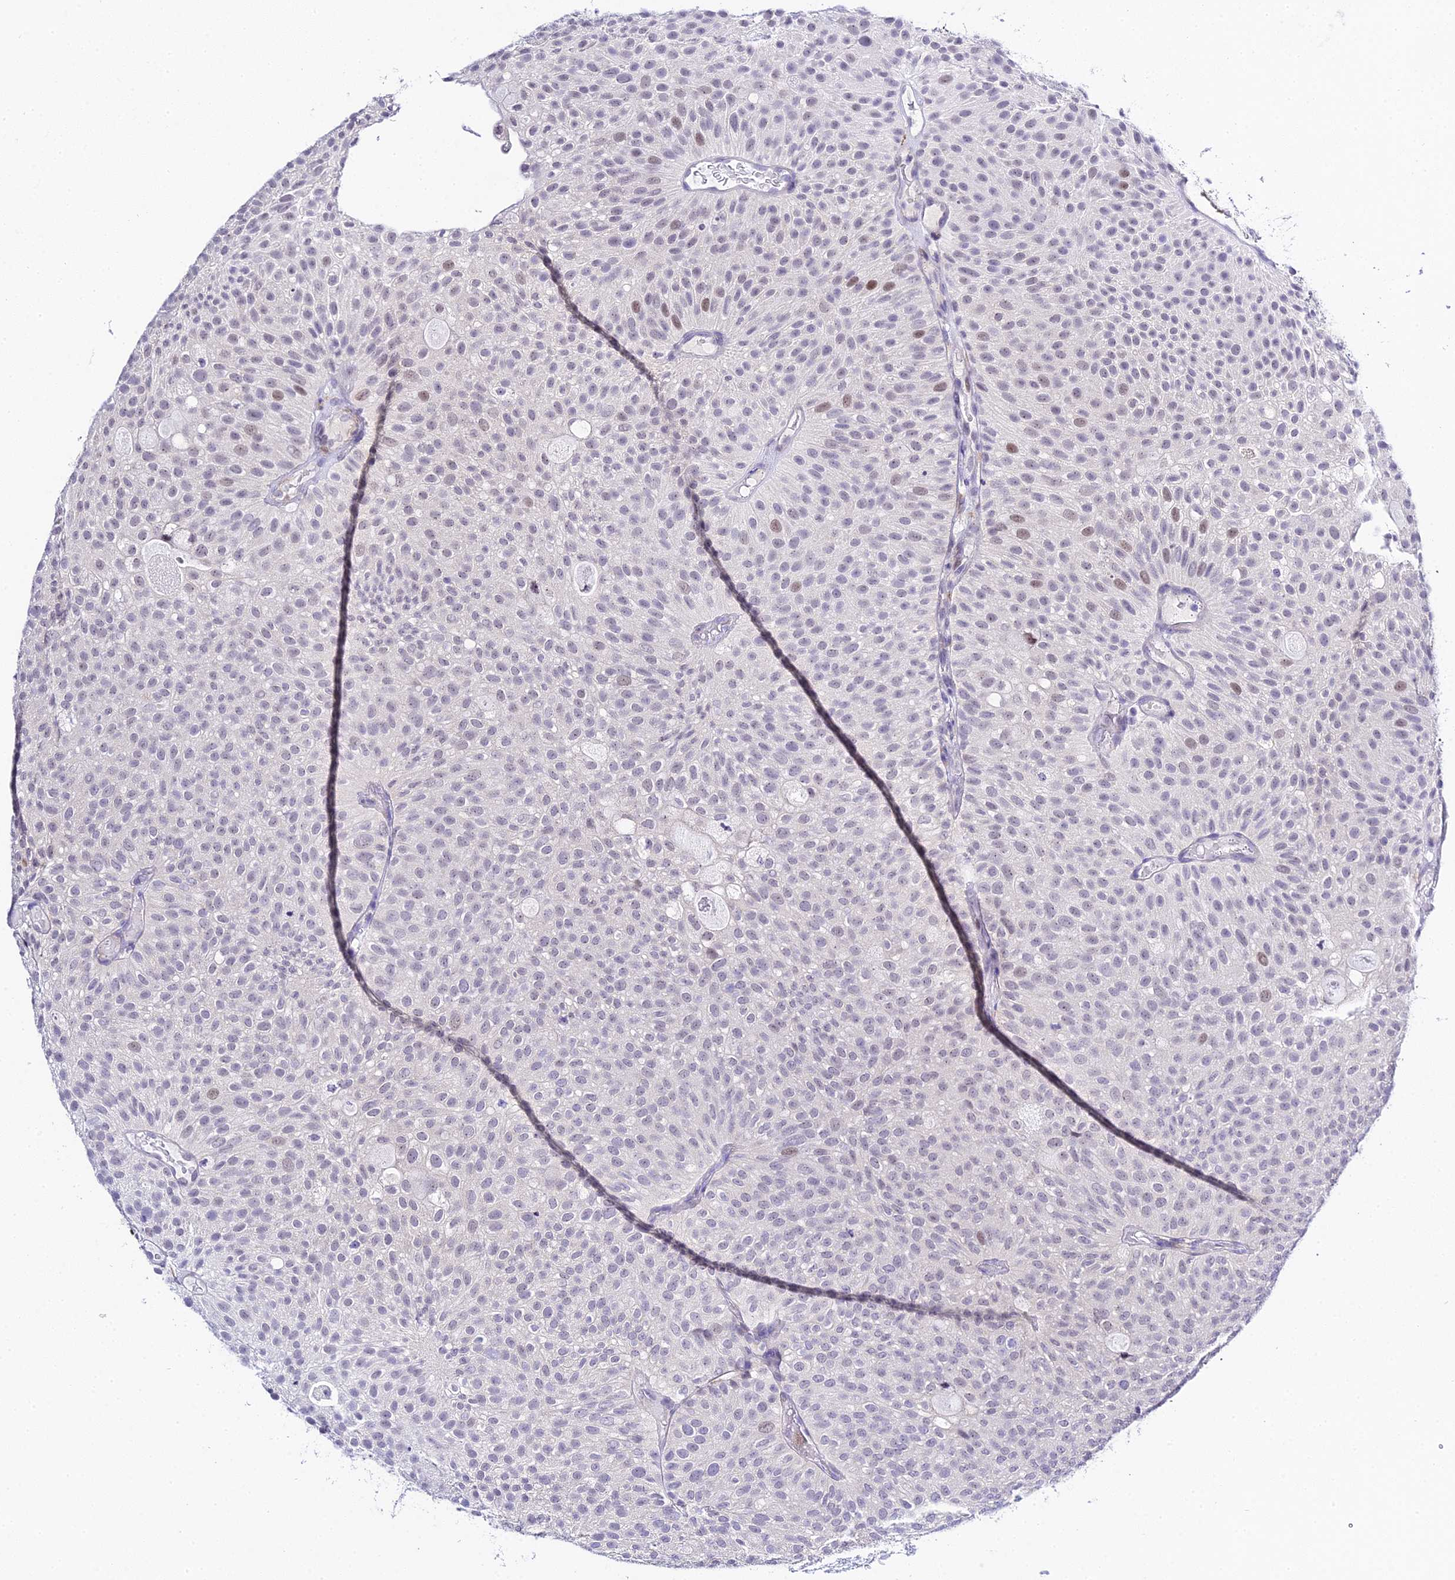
{"staining": {"intensity": "weak", "quantity": "<25%", "location": "nuclear"}, "tissue": "urothelial cancer", "cell_type": "Tumor cells", "image_type": "cancer", "snomed": [{"axis": "morphology", "description": "Urothelial carcinoma, Low grade"}, {"axis": "topography", "description": "Urinary bladder"}], "caption": "Immunohistochemistry of human urothelial carcinoma (low-grade) reveals no expression in tumor cells.", "gene": "POFUT2", "patient": {"sex": "male", "age": 78}}